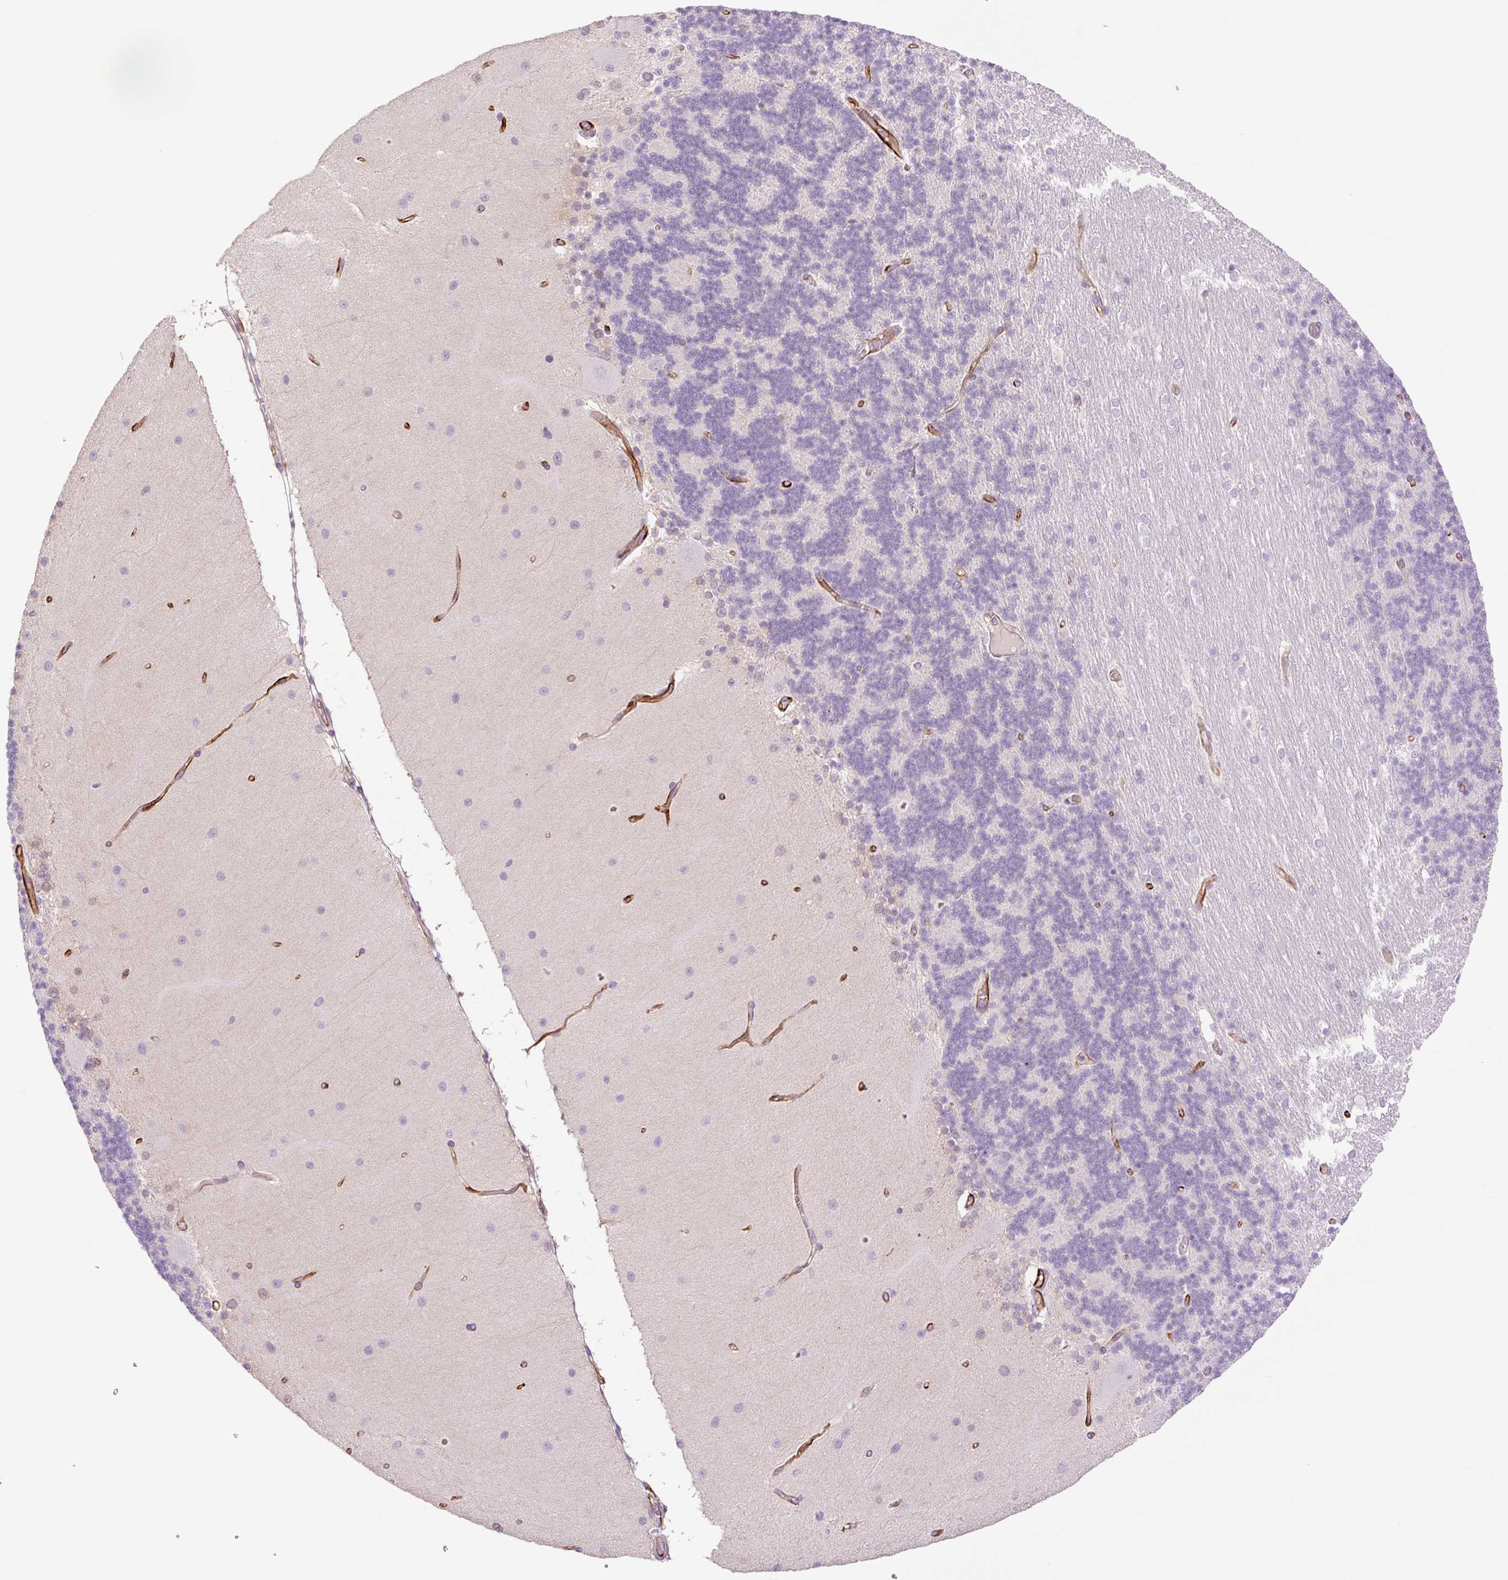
{"staining": {"intensity": "negative", "quantity": "none", "location": "none"}, "tissue": "cerebellum", "cell_type": "Cells in granular layer", "image_type": "normal", "snomed": [{"axis": "morphology", "description": "Normal tissue, NOS"}, {"axis": "topography", "description": "Cerebellum"}], "caption": "The photomicrograph displays no staining of cells in granular layer in normal cerebellum. Nuclei are stained in blue.", "gene": "ZFYVE21", "patient": {"sex": "female", "age": 54}}